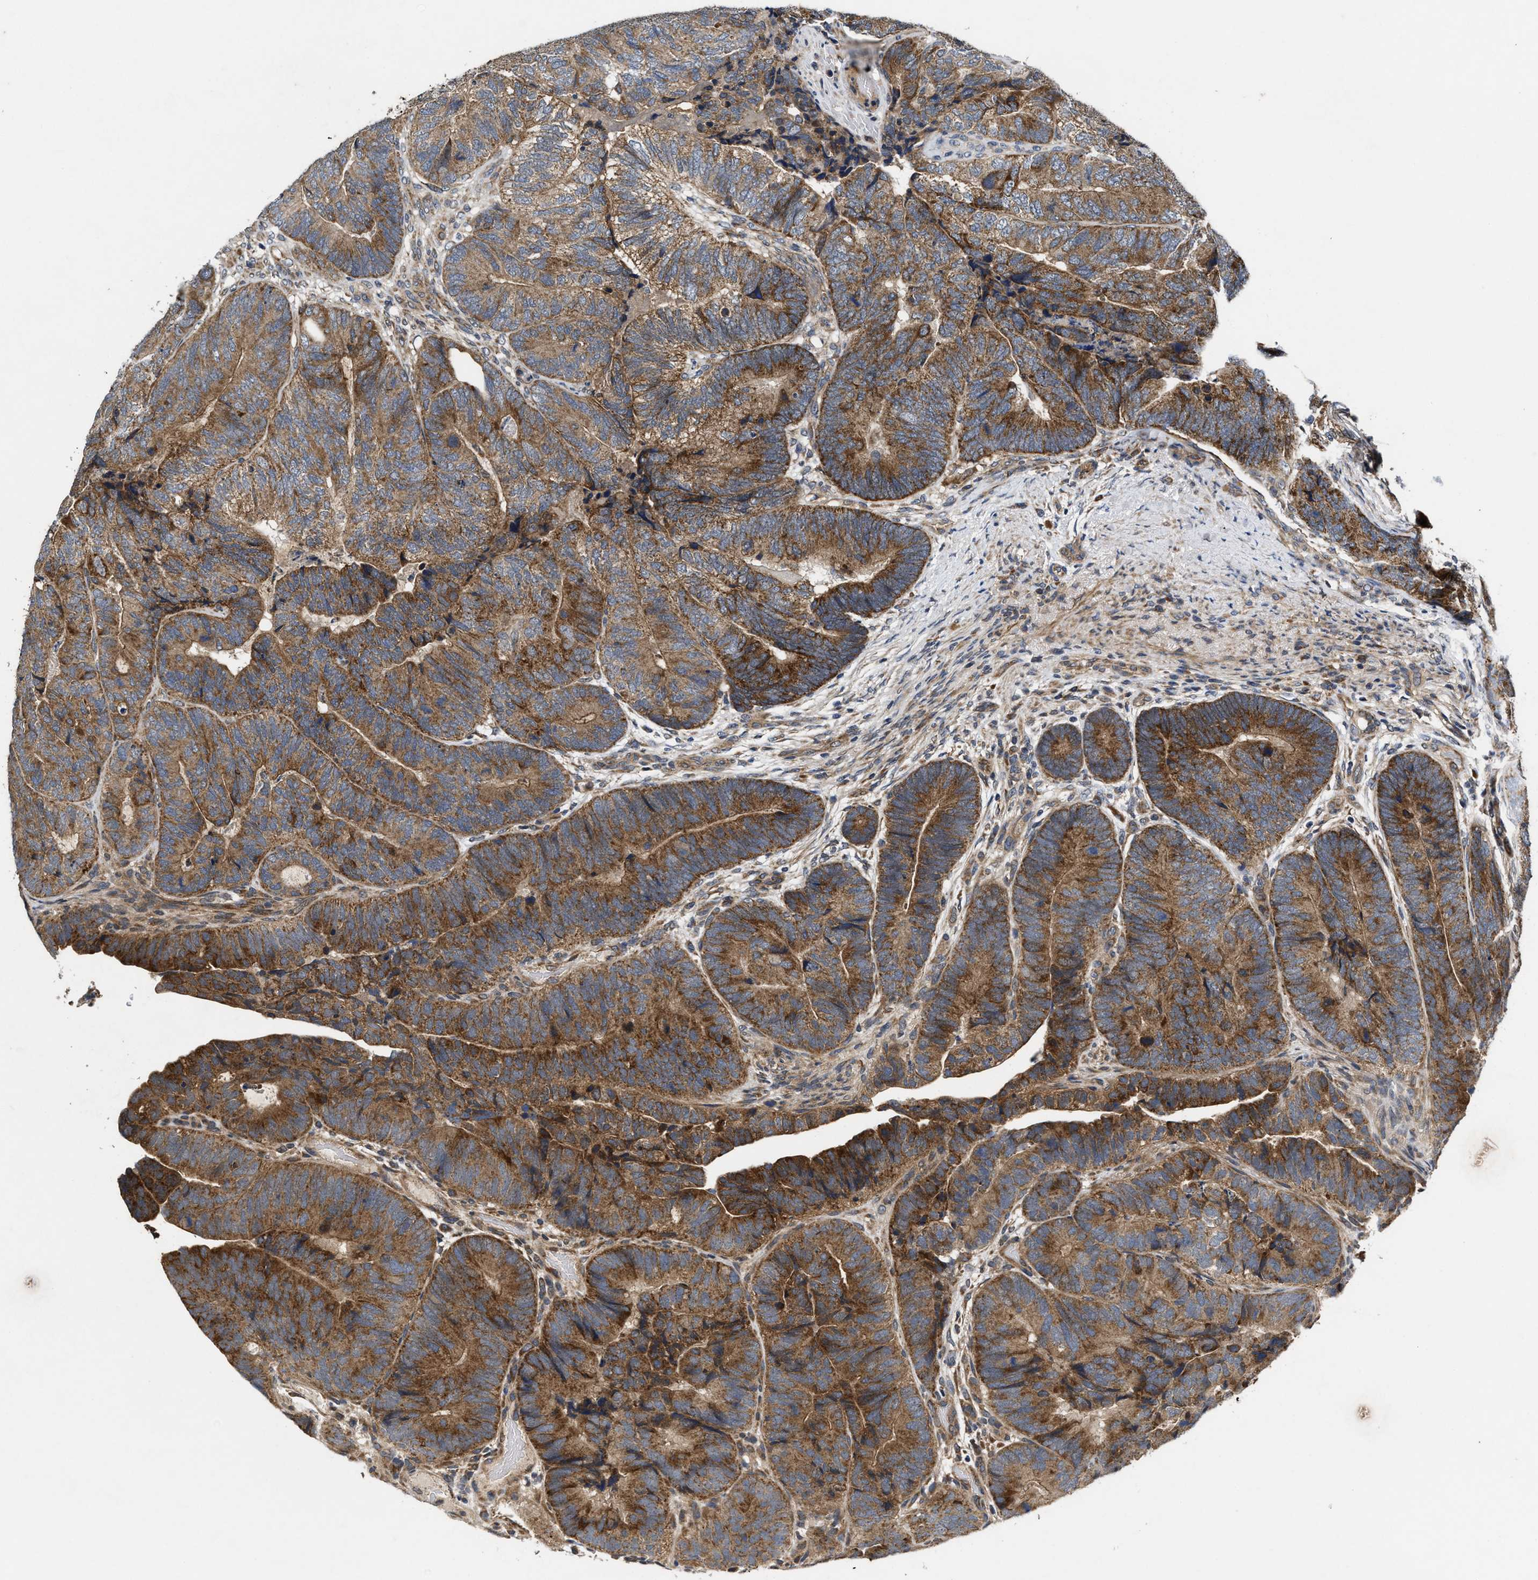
{"staining": {"intensity": "strong", "quantity": ">75%", "location": "cytoplasmic/membranous"}, "tissue": "colorectal cancer", "cell_type": "Tumor cells", "image_type": "cancer", "snomed": [{"axis": "morphology", "description": "Adenocarcinoma, NOS"}, {"axis": "topography", "description": "Colon"}], "caption": "This photomicrograph demonstrates colorectal adenocarcinoma stained with immunohistochemistry (IHC) to label a protein in brown. The cytoplasmic/membranous of tumor cells show strong positivity for the protein. Nuclei are counter-stained blue.", "gene": "EFNA4", "patient": {"sex": "female", "age": 67}}